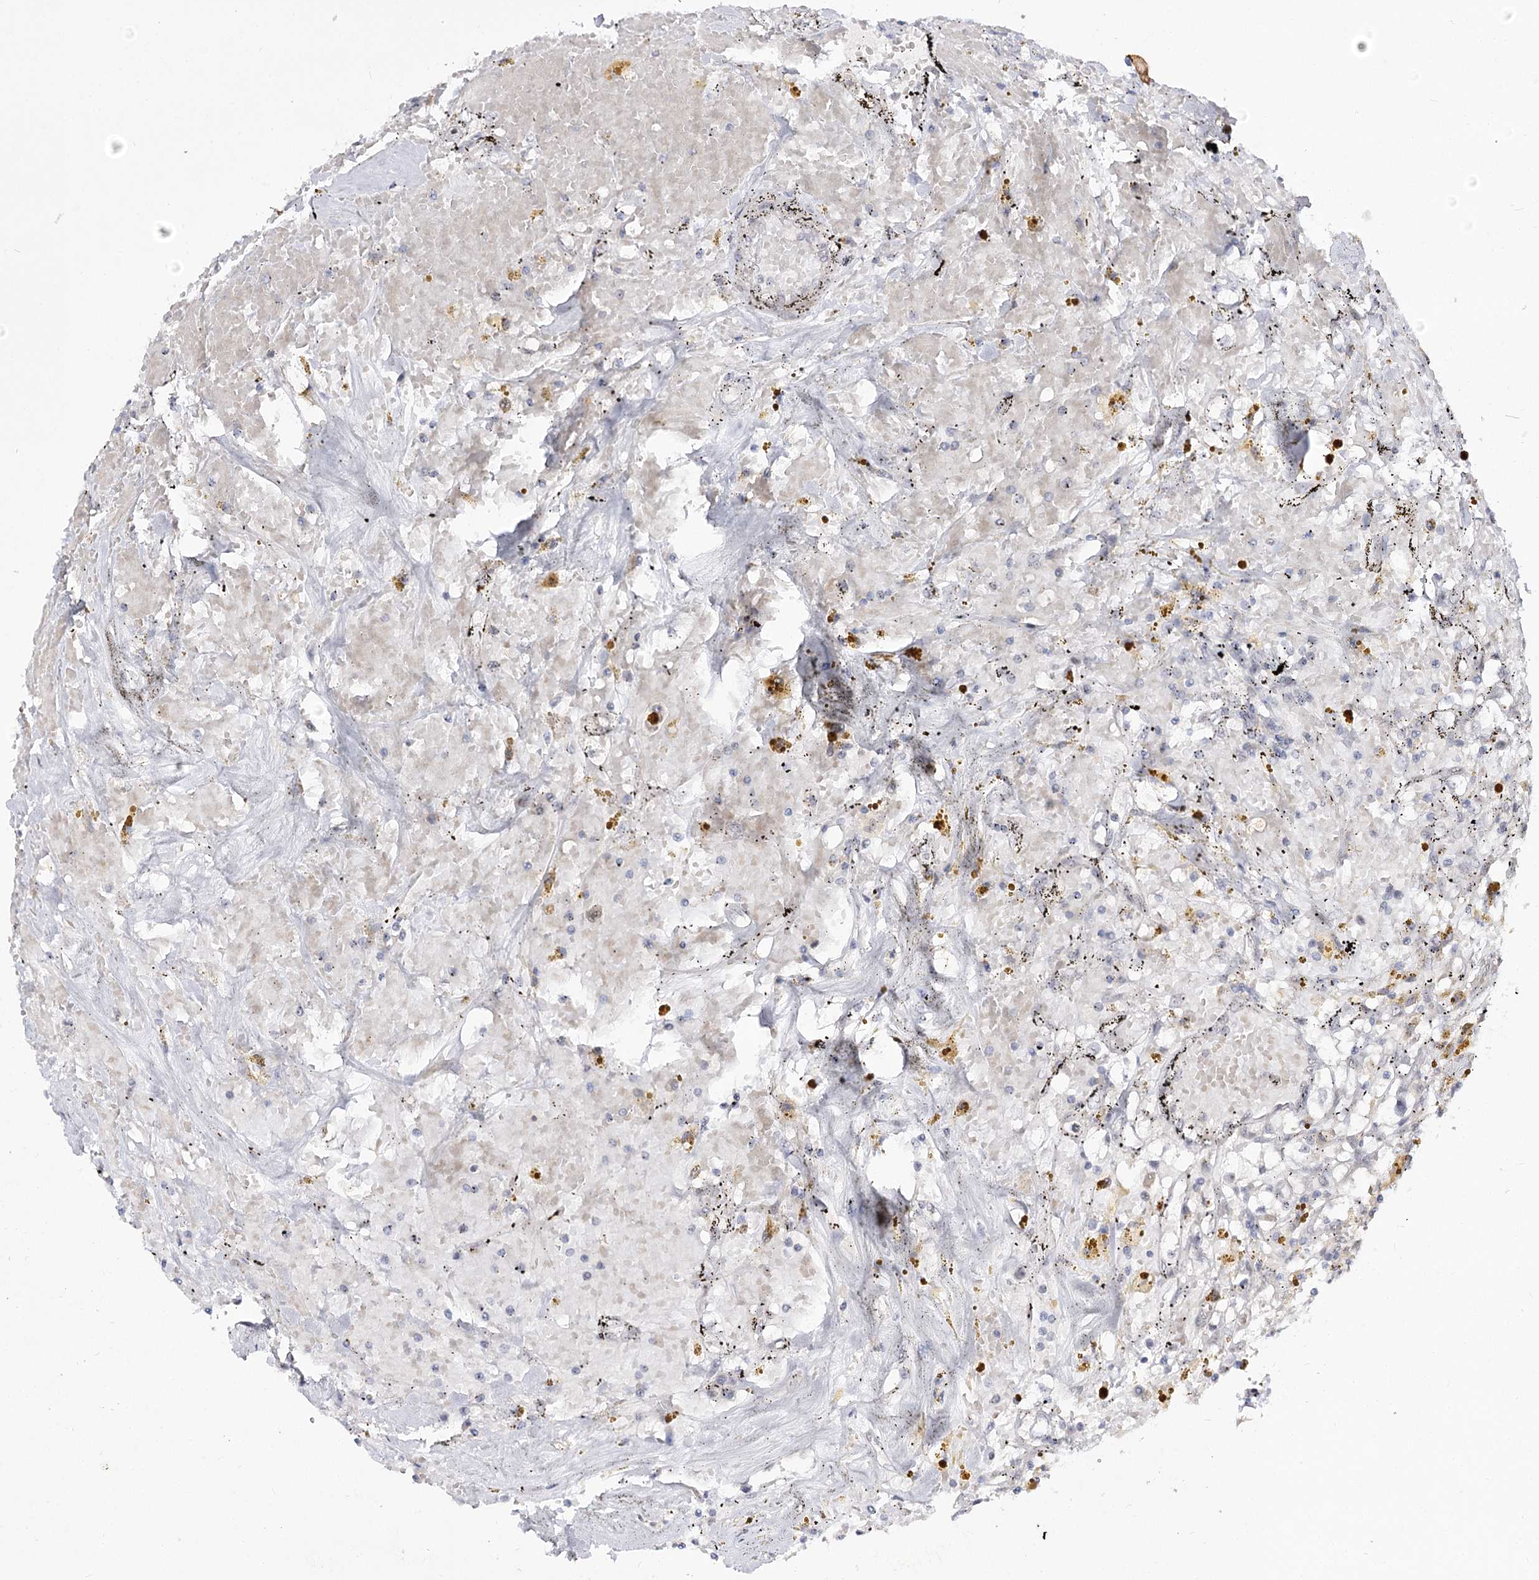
{"staining": {"intensity": "negative", "quantity": "none", "location": "none"}, "tissue": "renal cancer", "cell_type": "Tumor cells", "image_type": "cancer", "snomed": [{"axis": "morphology", "description": "Adenocarcinoma, NOS"}, {"axis": "topography", "description": "Kidney"}], "caption": "Tumor cells show no significant positivity in renal adenocarcinoma.", "gene": "RRP9", "patient": {"sex": "male", "age": 56}}